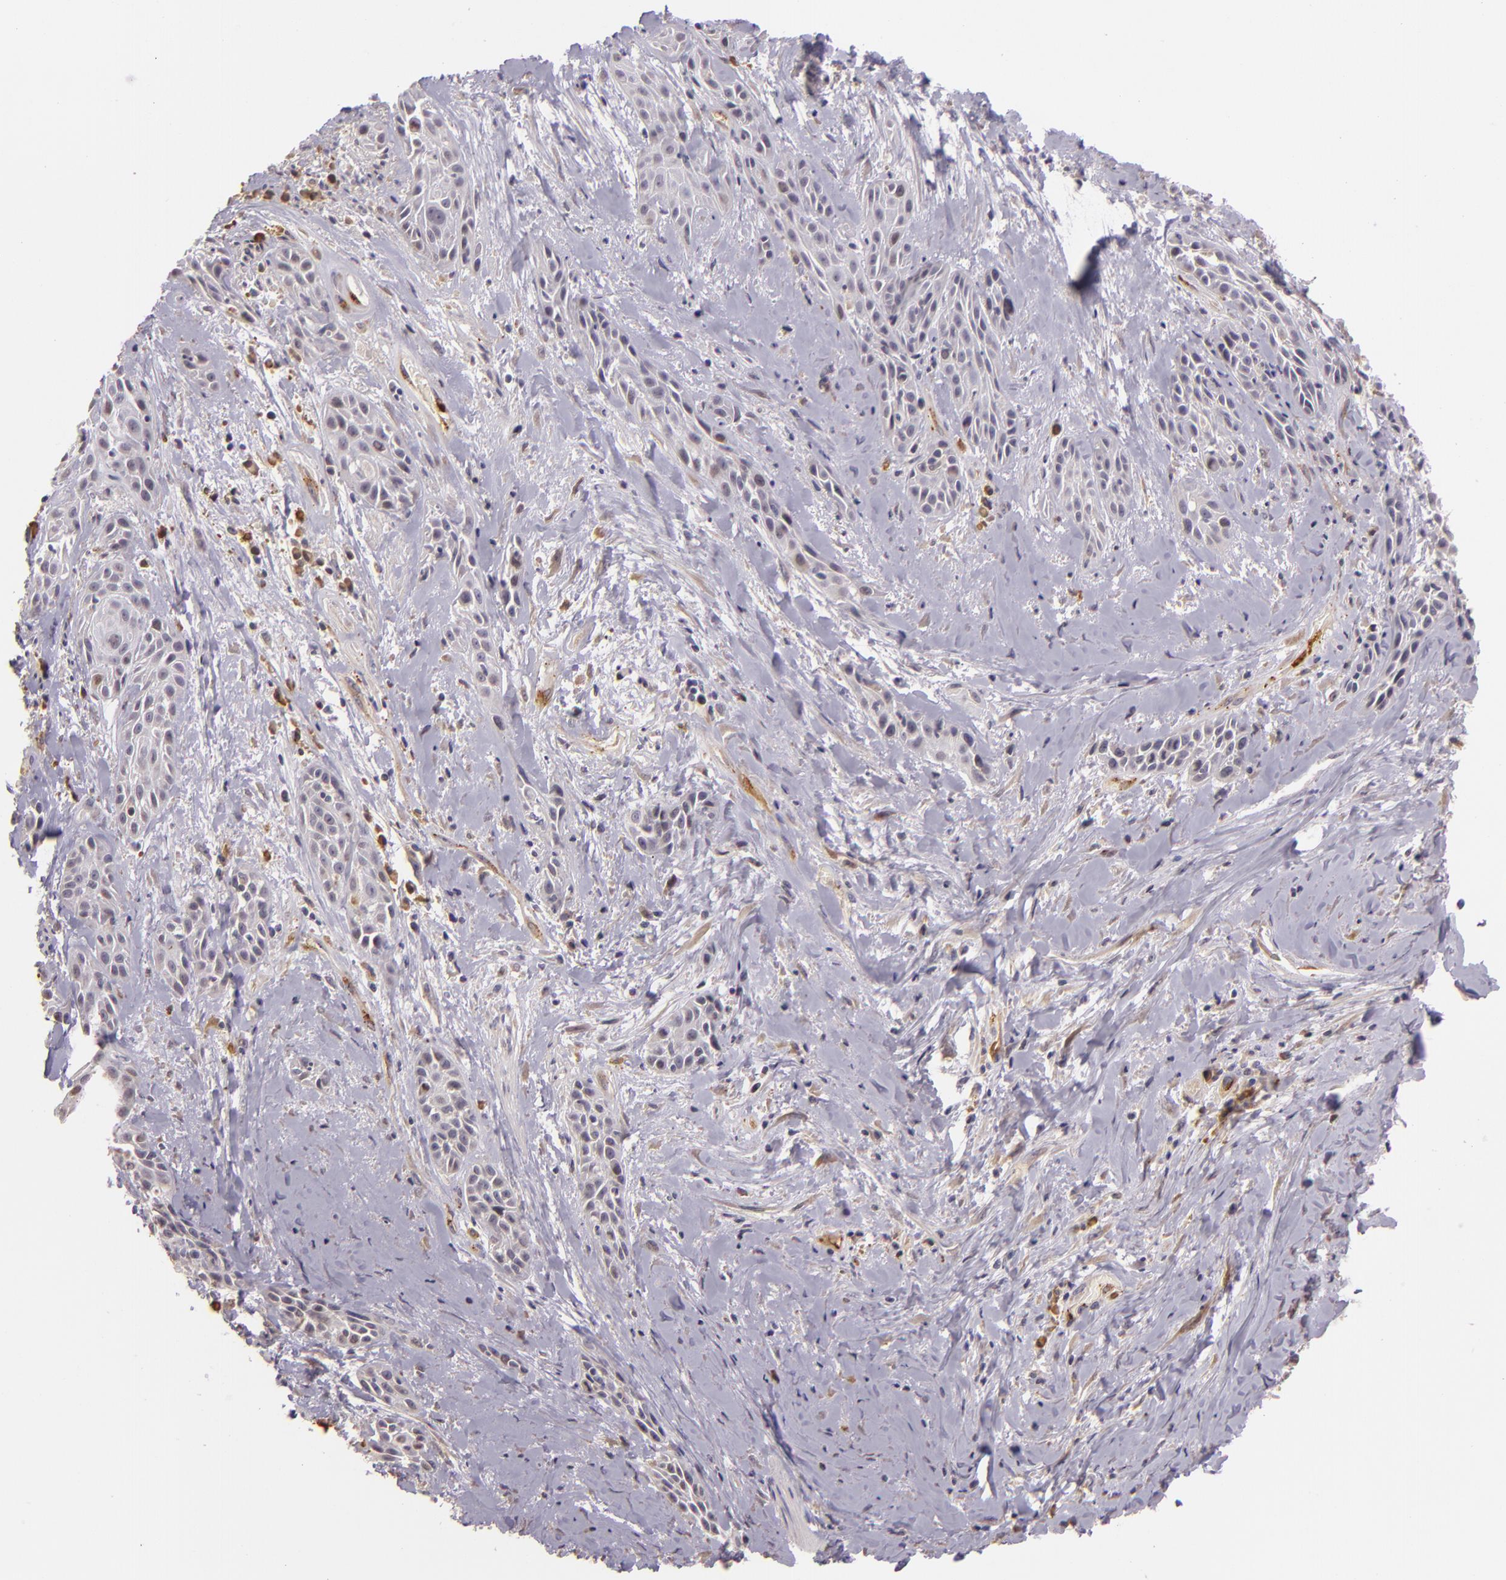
{"staining": {"intensity": "negative", "quantity": "none", "location": "none"}, "tissue": "skin cancer", "cell_type": "Tumor cells", "image_type": "cancer", "snomed": [{"axis": "morphology", "description": "Squamous cell carcinoma, NOS"}, {"axis": "topography", "description": "Skin"}, {"axis": "topography", "description": "Anal"}], "caption": "The immunohistochemistry micrograph has no significant expression in tumor cells of skin cancer (squamous cell carcinoma) tissue.", "gene": "SYTL4", "patient": {"sex": "male", "age": 64}}